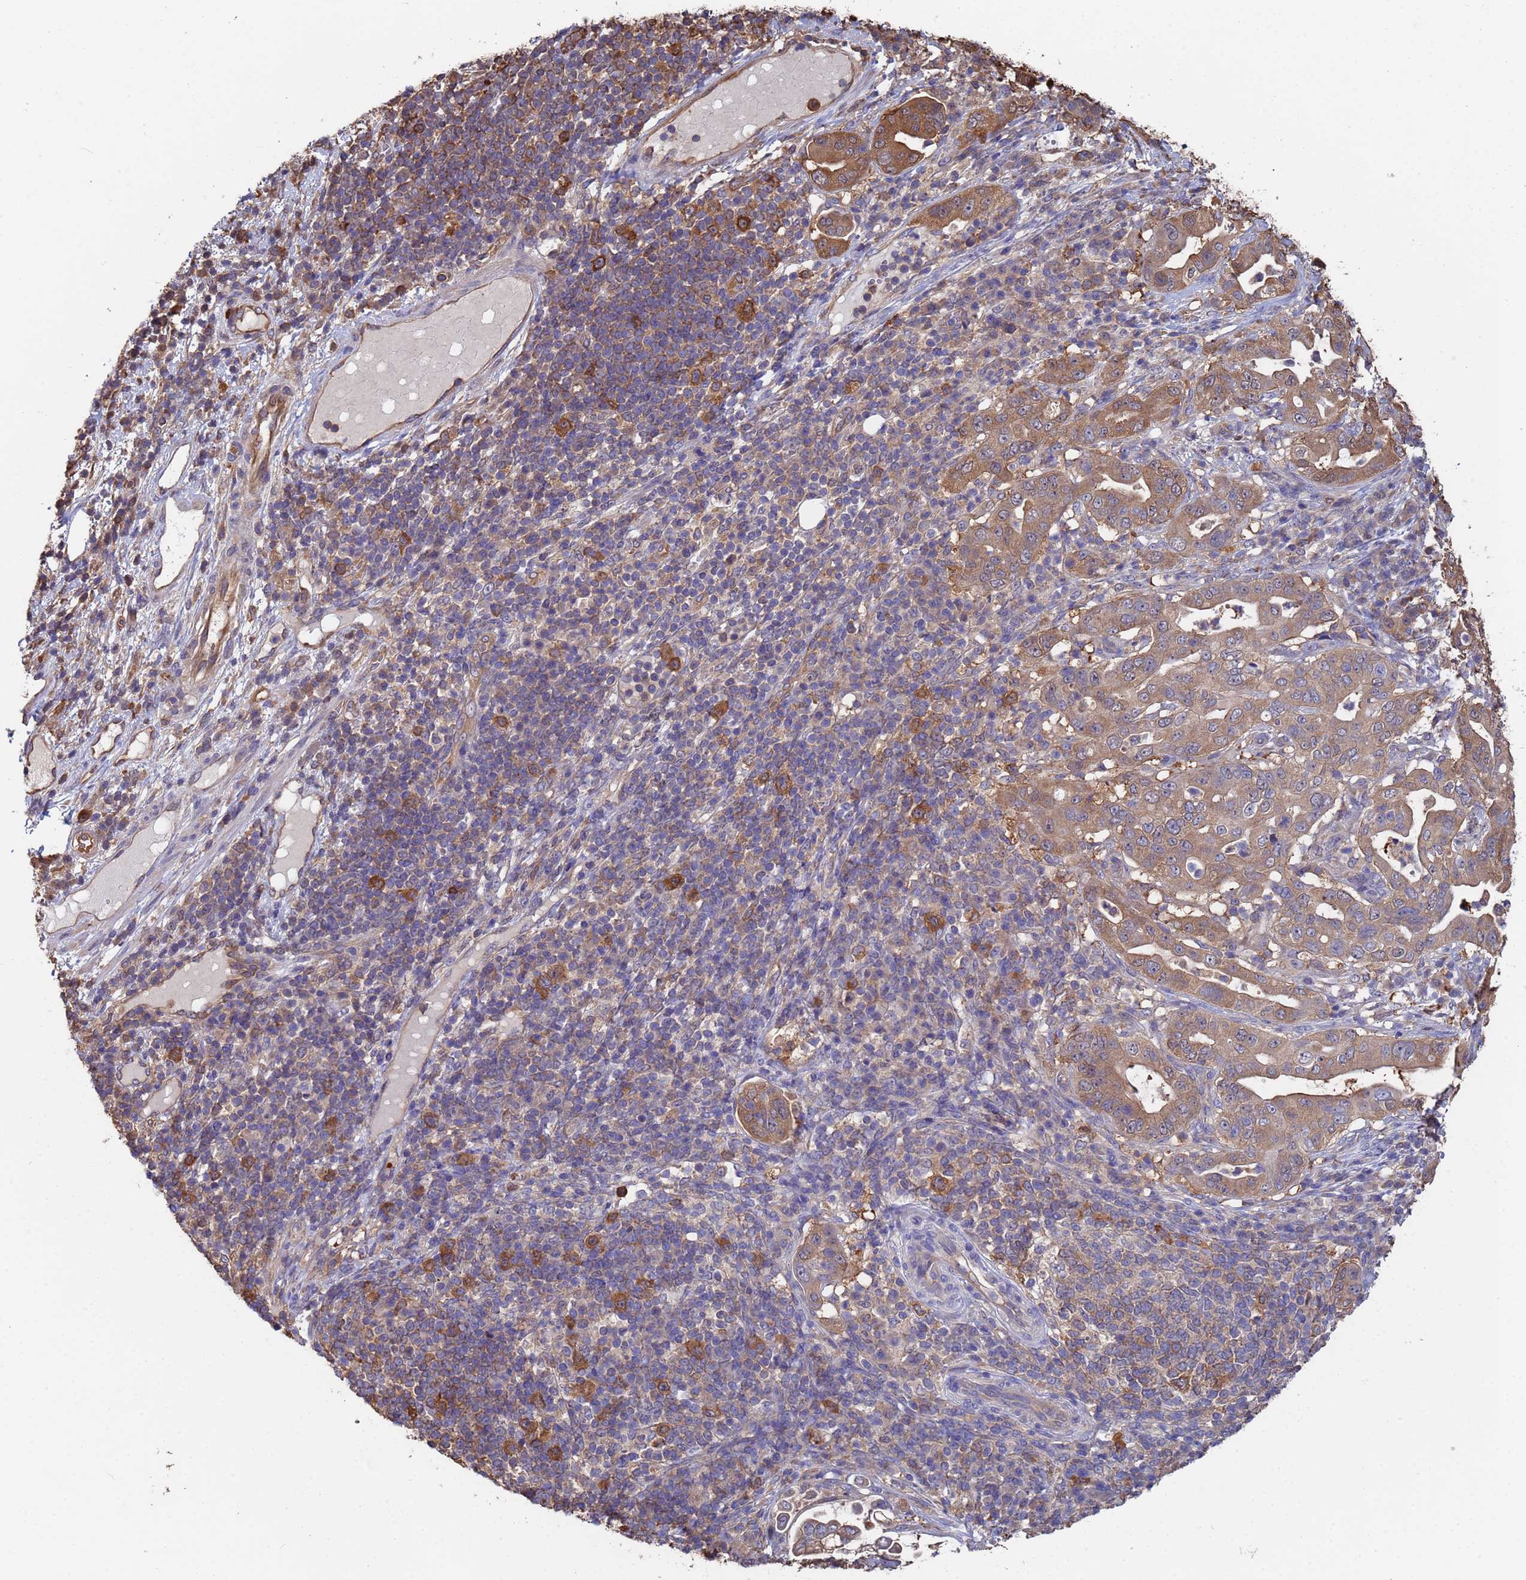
{"staining": {"intensity": "moderate", "quantity": ">75%", "location": "cytoplasmic/membranous"}, "tissue": "pancreatic cancer", "cell_type": "Tumor cells", "image_type": "cancer", "snomed": [{"axis": "morphology", "description": "Normal tissue, NOS"}, {"axis": "morphology", "description": "Adenocarcinoma, NOS"}, {"axis": "topography", "description": "Lymph node"}, {"axis": "topography", "description": "Pancreas"}], "caption": "Immunohistochemistry photomicrograph of human pancreatic cancer stained for a protein (brown), which demonstrates medium levels of moderate cytoplasmic/membranous expression in approximately >75% of tumor cells.", "gene": "FAM25A", "patient": {"sex": "female", "age": 67}}